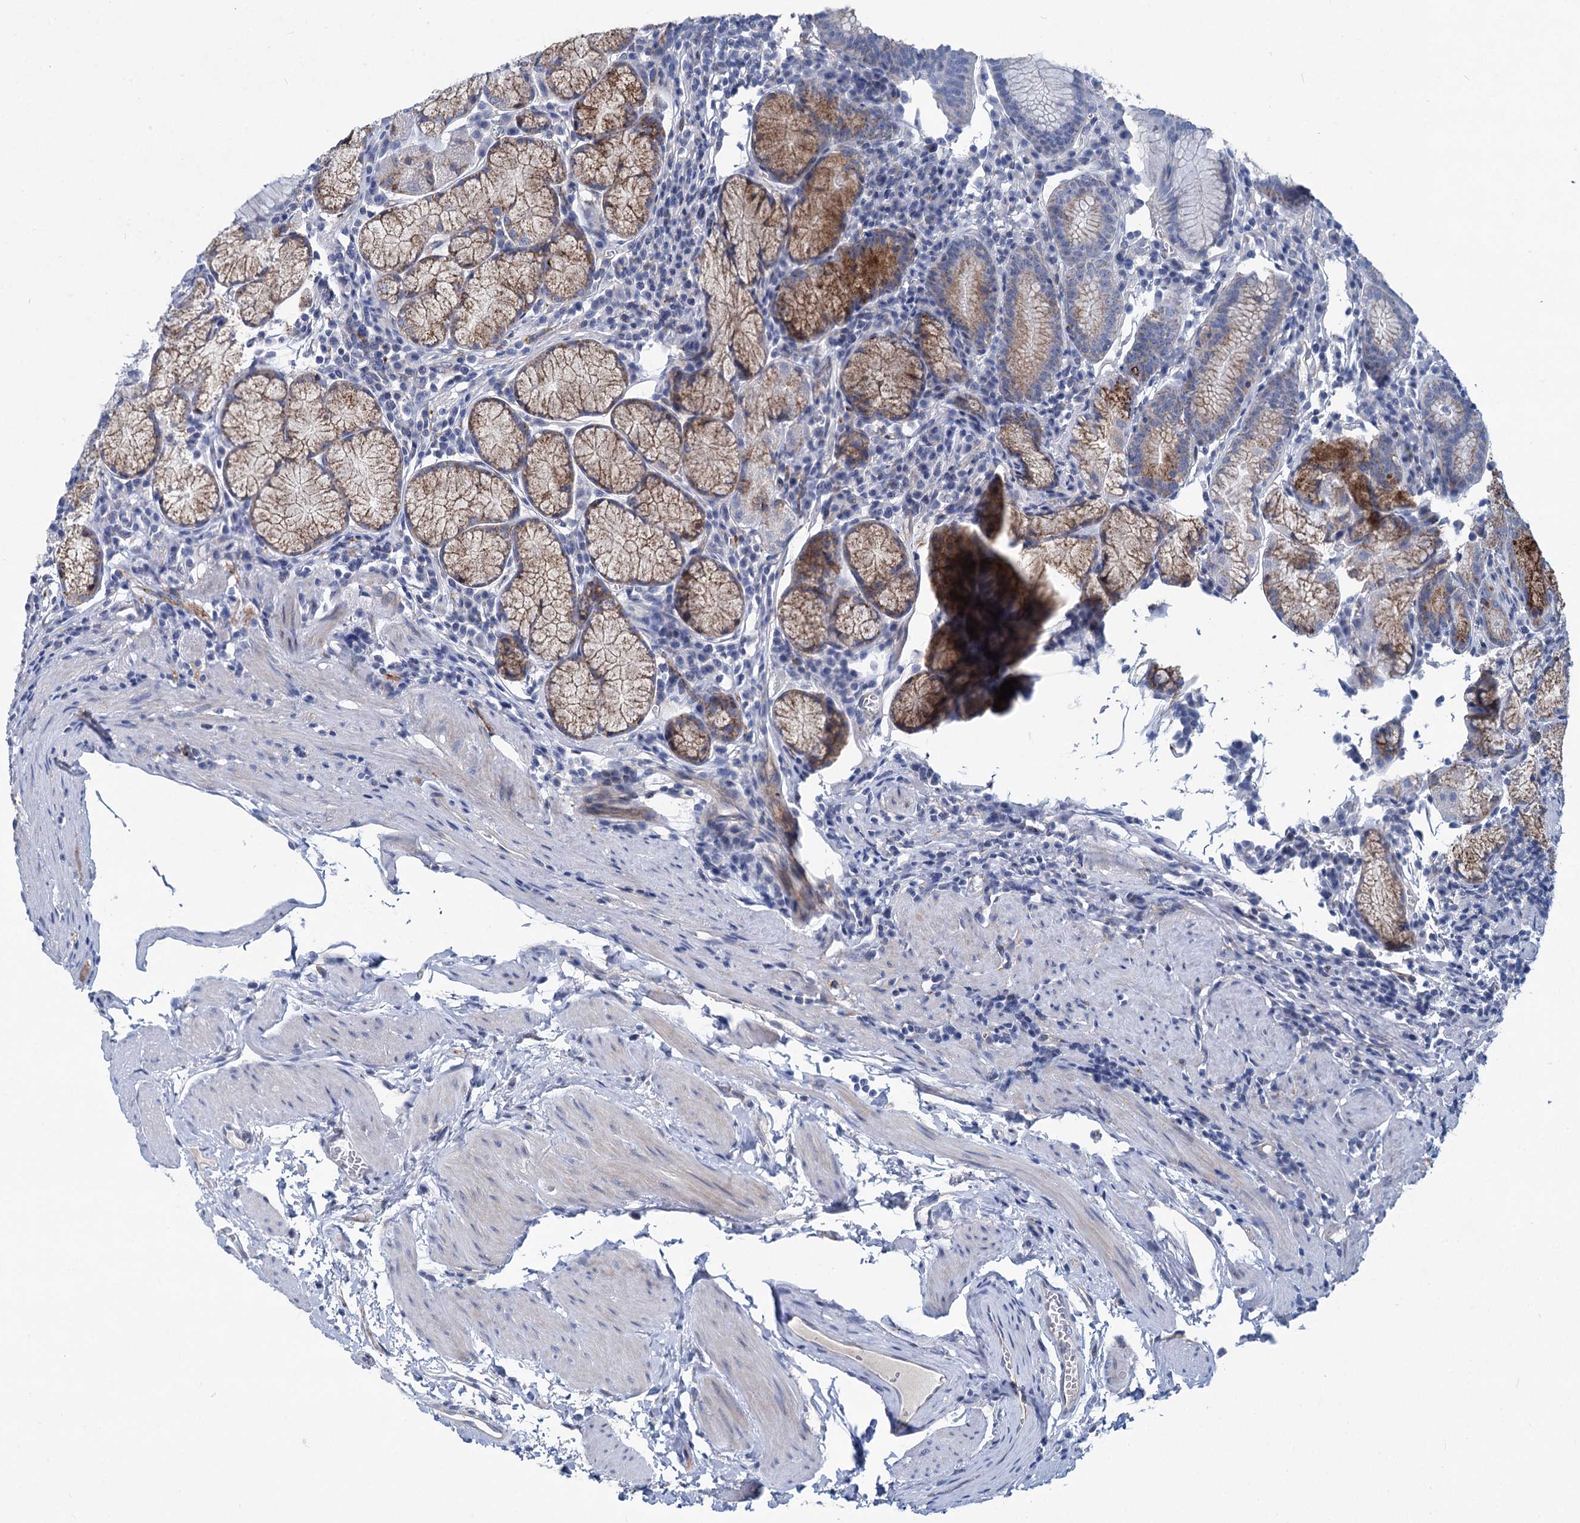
{"staining": {"intensity": "moderate", "quantity": ">75%", "location": "cytoplasmic/membranous"}, "tissue": "stomach", "cell_type": "Glandular cells", "image_type": "normal", "snomed": [{"axis": "morphology", "description": "Normal tissue, NOS"}, {"axis": "topography", "description": "Stomach"}], "caption": "Moderate cytoplasmic/membranous staining for a protein is appreciated in about >75% of glandular cells of benign stomach using immunohistochemistry (IHC).", "gene": "CHDH", "patient": {"sex": "male", "age": 55}}